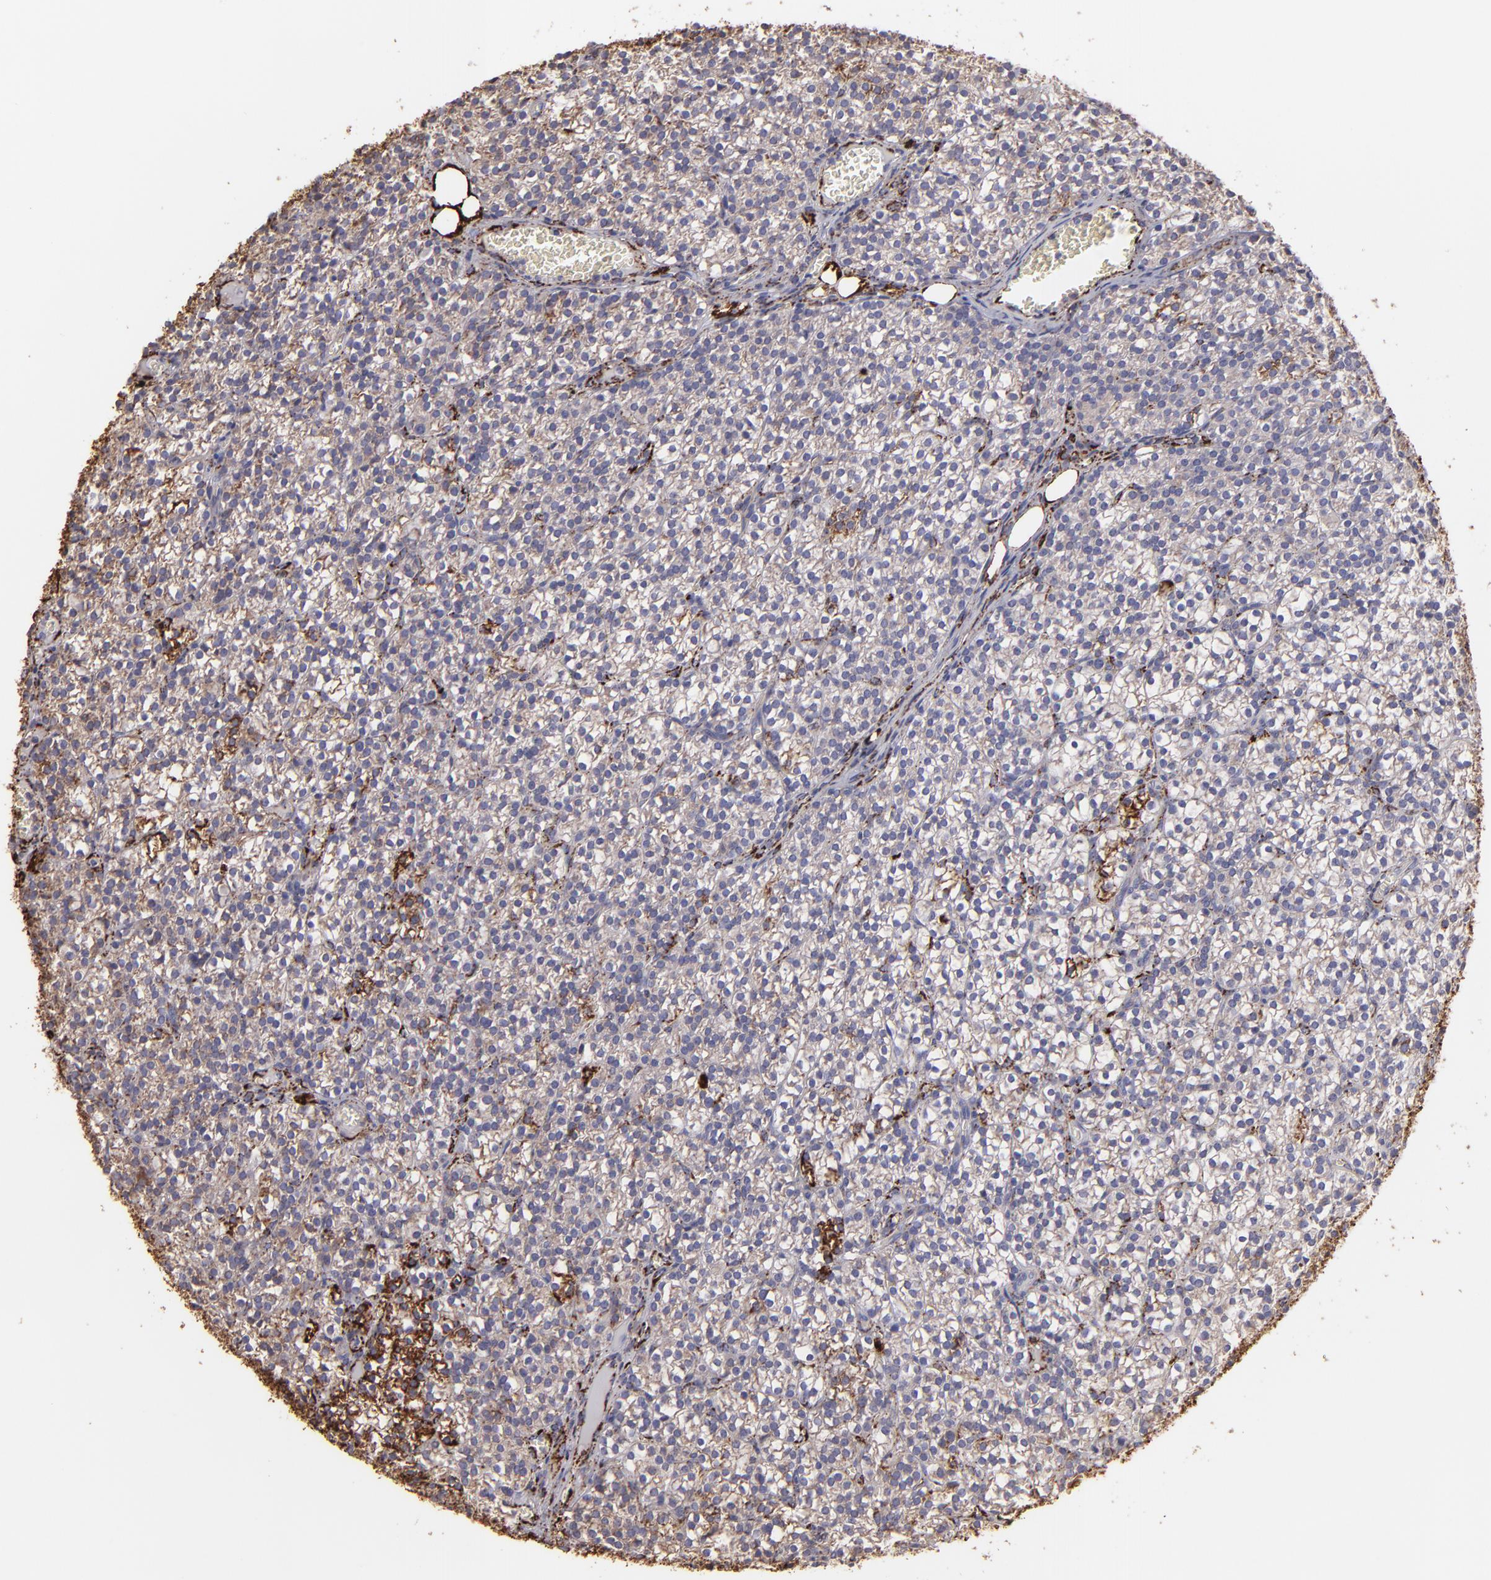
{"staining": {"intensity": "strong", "quantity": "<25%", "location": "cytoplasmic/membranous"}, "tissue": "parathyroid gland", "cell_type": "Glandular cells", "image_type": "normal", "snomed": [{"axis": "morphology", "description": "Normal tissue, NOS"}, {"axis": "topography", "description": "Parathyroid gland"}], "caption": "Immunohistochemistry (IHC) micrograph of benign parathyroid gland stained for a protein (brown), which exhibits medium levels of strong cytoplasmic/membranous expression in about <25% of glandular cells.", "gene": "MAOB", "patient": {"sex": "female", "age": 17}}